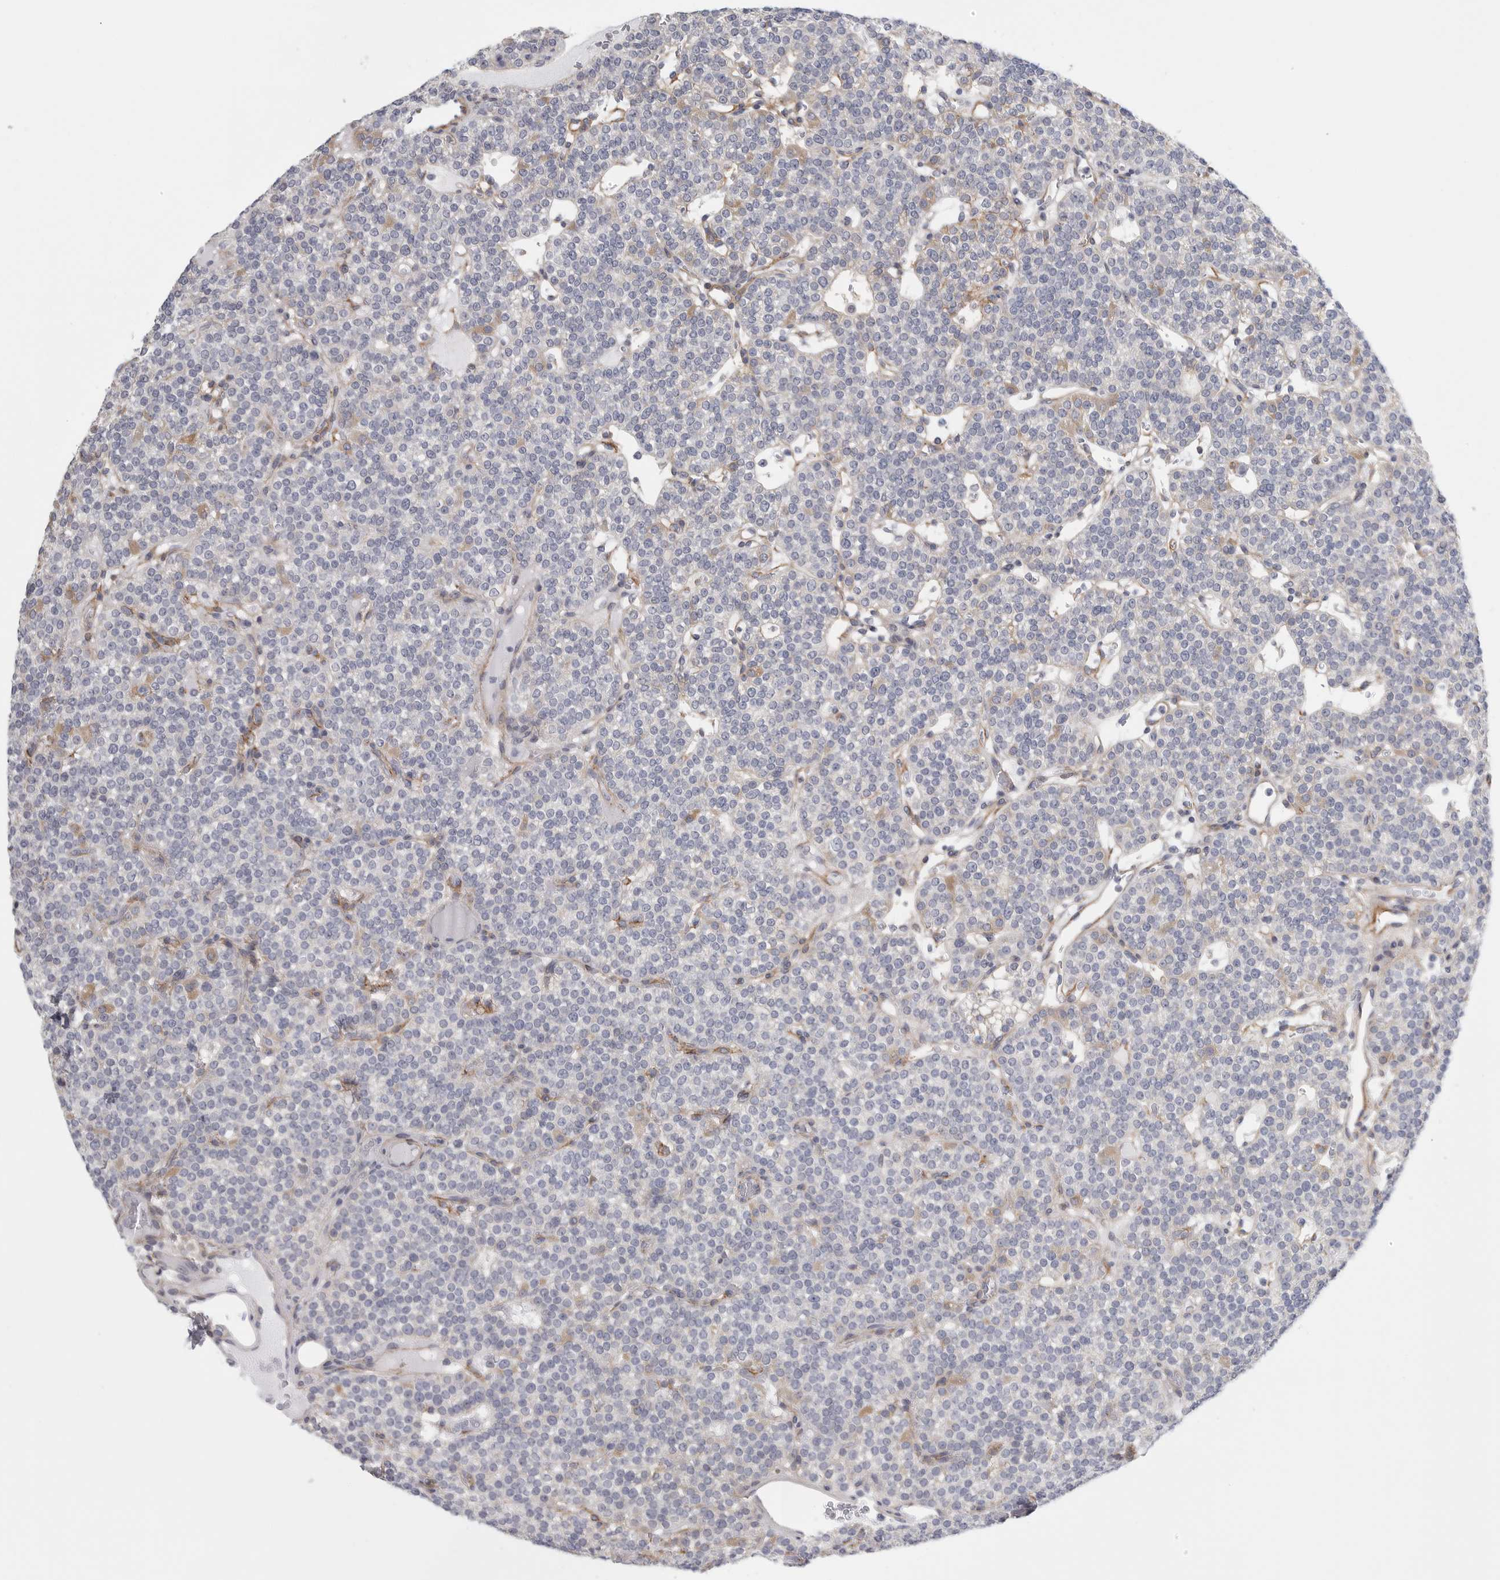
{"staining": {"intensity": "negative", "quantity": "none", "location": "none"}, "tissue": "parathyroid gland", "cell_type": "Glandular cells", "image_type": "normal", "snomed": [{"axis": "morphology", "description": "Normal tissue, NOS"}, {"axis": "topography", "description": "Parathyroid gland"}], "caption": "DAB (3,3'-diaminobenzidine) immunohistochemical staining of normal parathyroid gland displays no significant positivity in glandular cells. (Immunohistochemistry (ihc), brightfield microscopy, high magnification).", "gene": "TNR", "patient": {"sex": "male", "age": 83}}